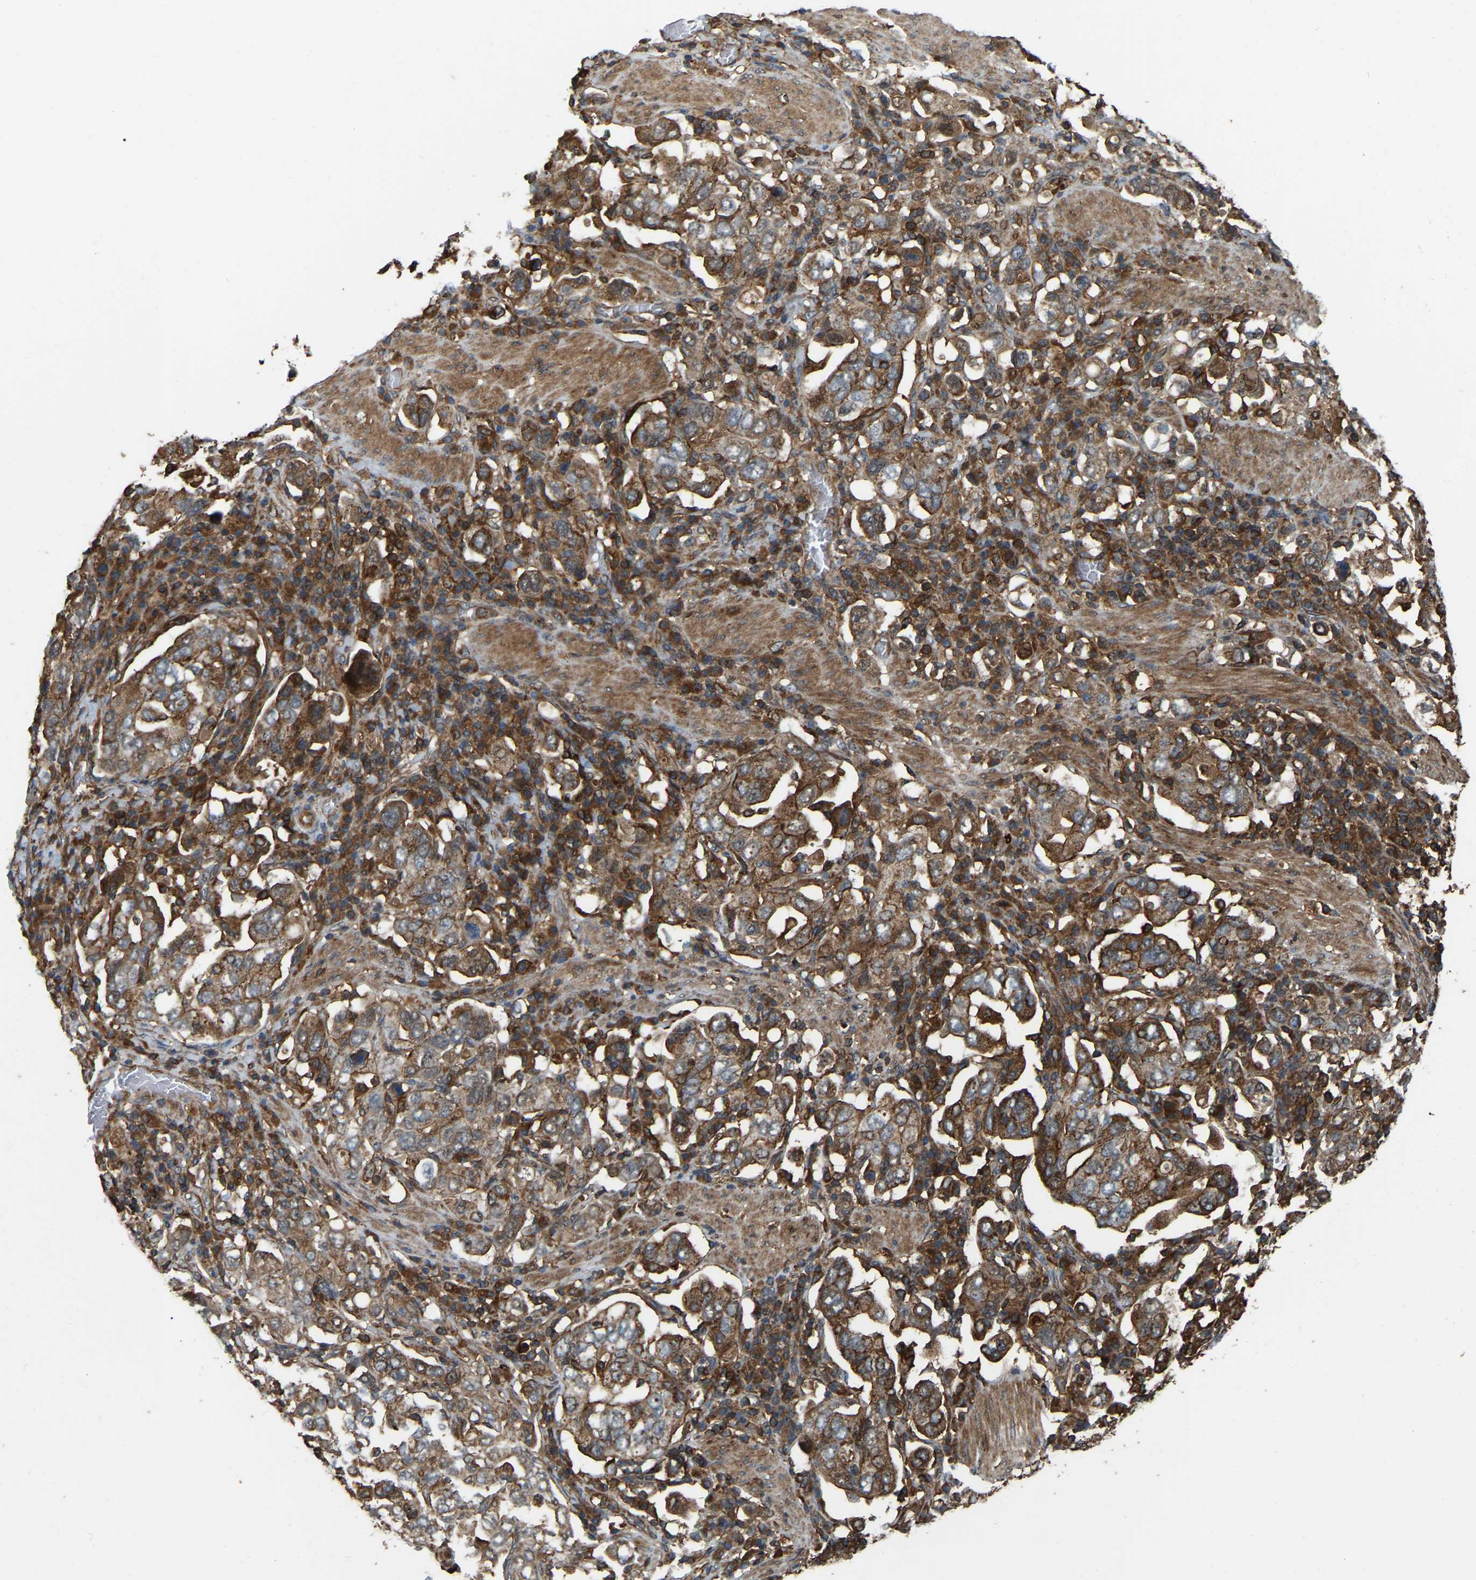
{"staining": {"intensity": "moderate", "quantity": ">75%", "location": "cytoplasmic/membranous"}, "tissue": "stomach cancer", "cell_type": "Tumor cells", "image_type": "cancer", "snomed": [{"axis": "morphology", "description": "Adenocarcinoma, NOS"}, {"axis": "topography", "description": "Stomach, upper"}], "caption": "Adenocarcinoma (stomach) stained with a protein marker demonstrates moderate staining in tumor cells.", "gene": "SAMD9L", "patient": {"sex": "male", "age": 62}}